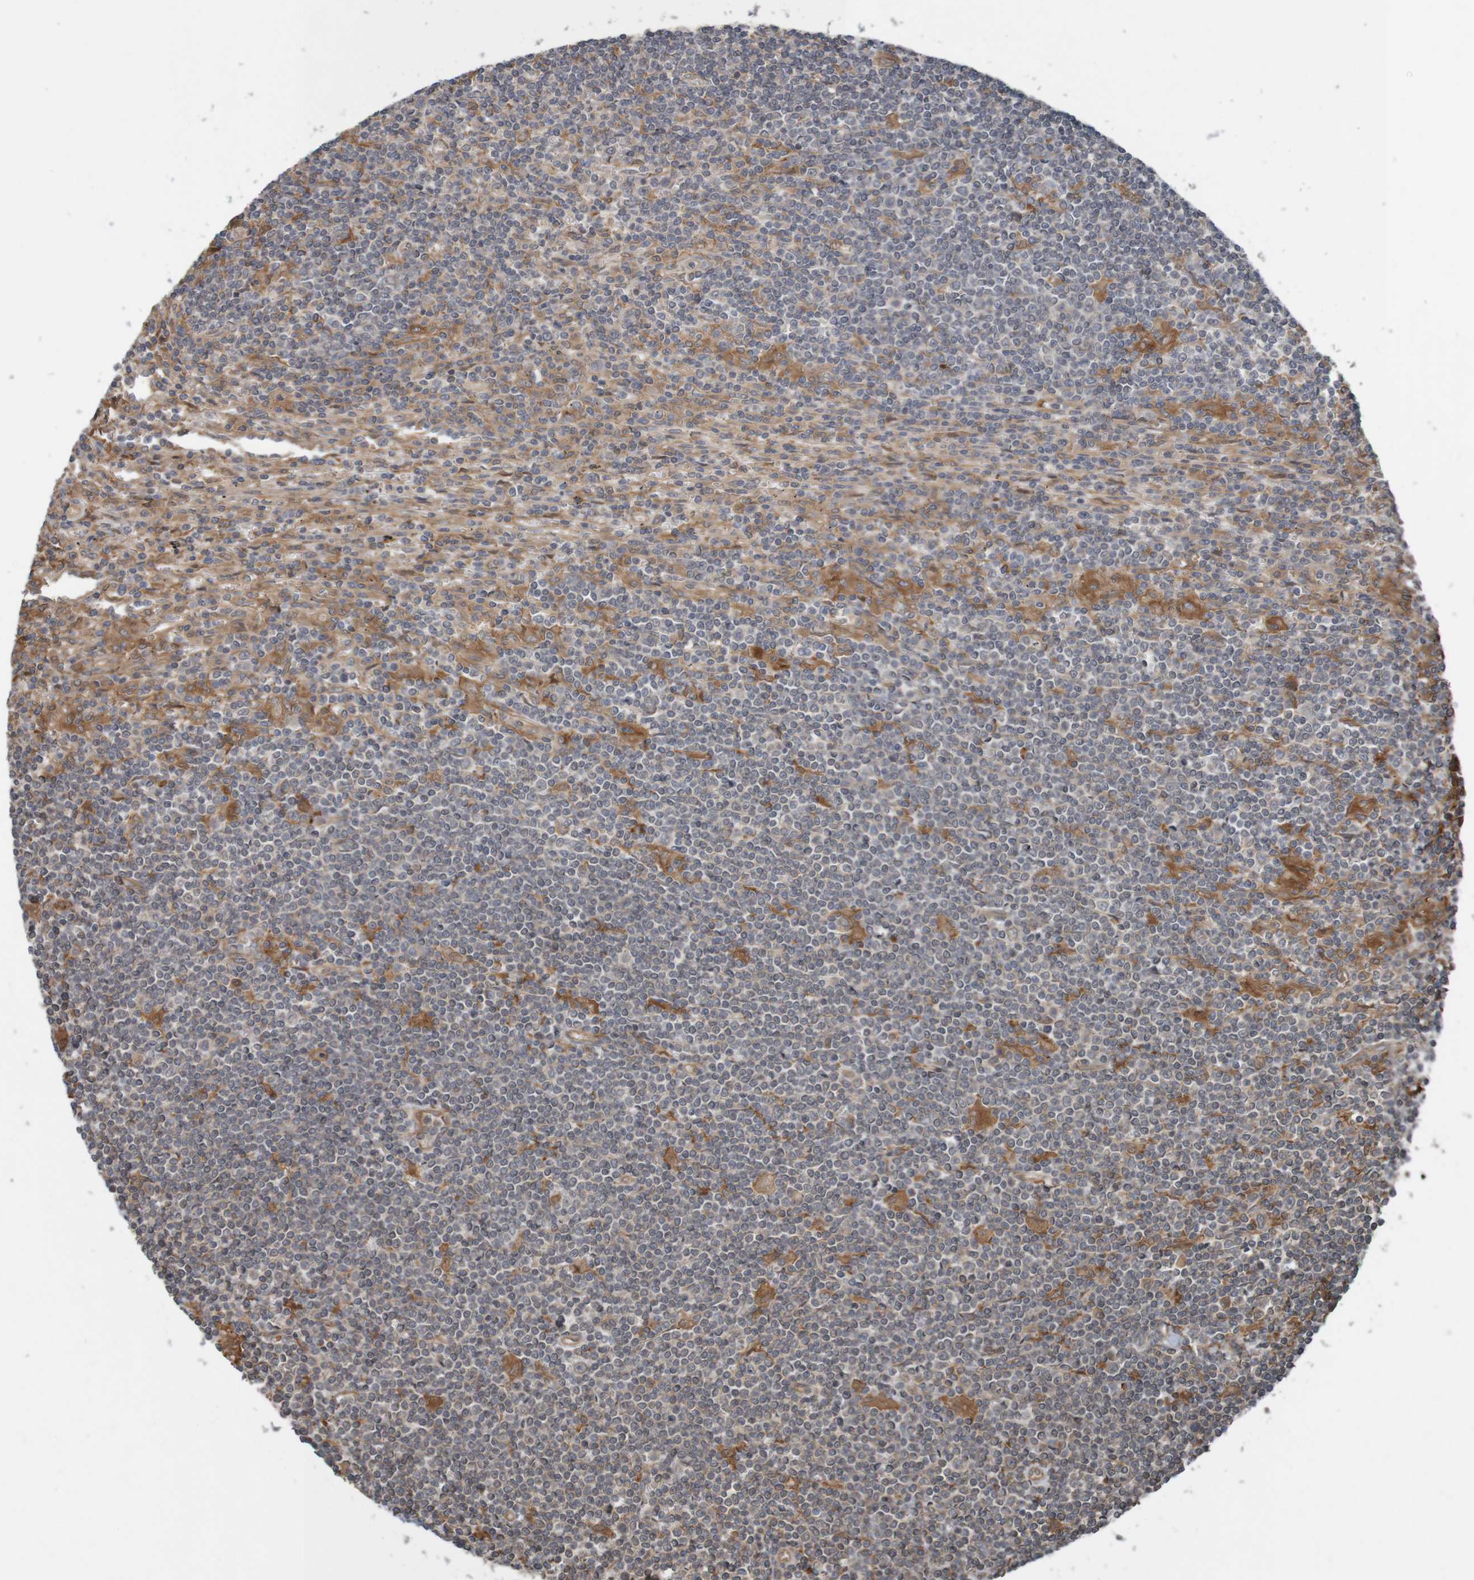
{"staining": {"intensity": "negative", "quantity": "none", "location": "none"}, "tissue": "lymphoma", "cell_type": "Tumor cells", "image_type": "cancer", "snomed": [{"axis": "morphology", "description": "Malignant lymphoma, non-Hodgkin's type, Low grade"}, {"axis": "topography", "description": "Spleen"}], "caption": "An image of human low-grade malignant lymphoma, non-Hodgkin's type is negative for staining in tumor cells.", "gene": "ARHGEF11", "patient": {"sex": "male", "age": 76}}